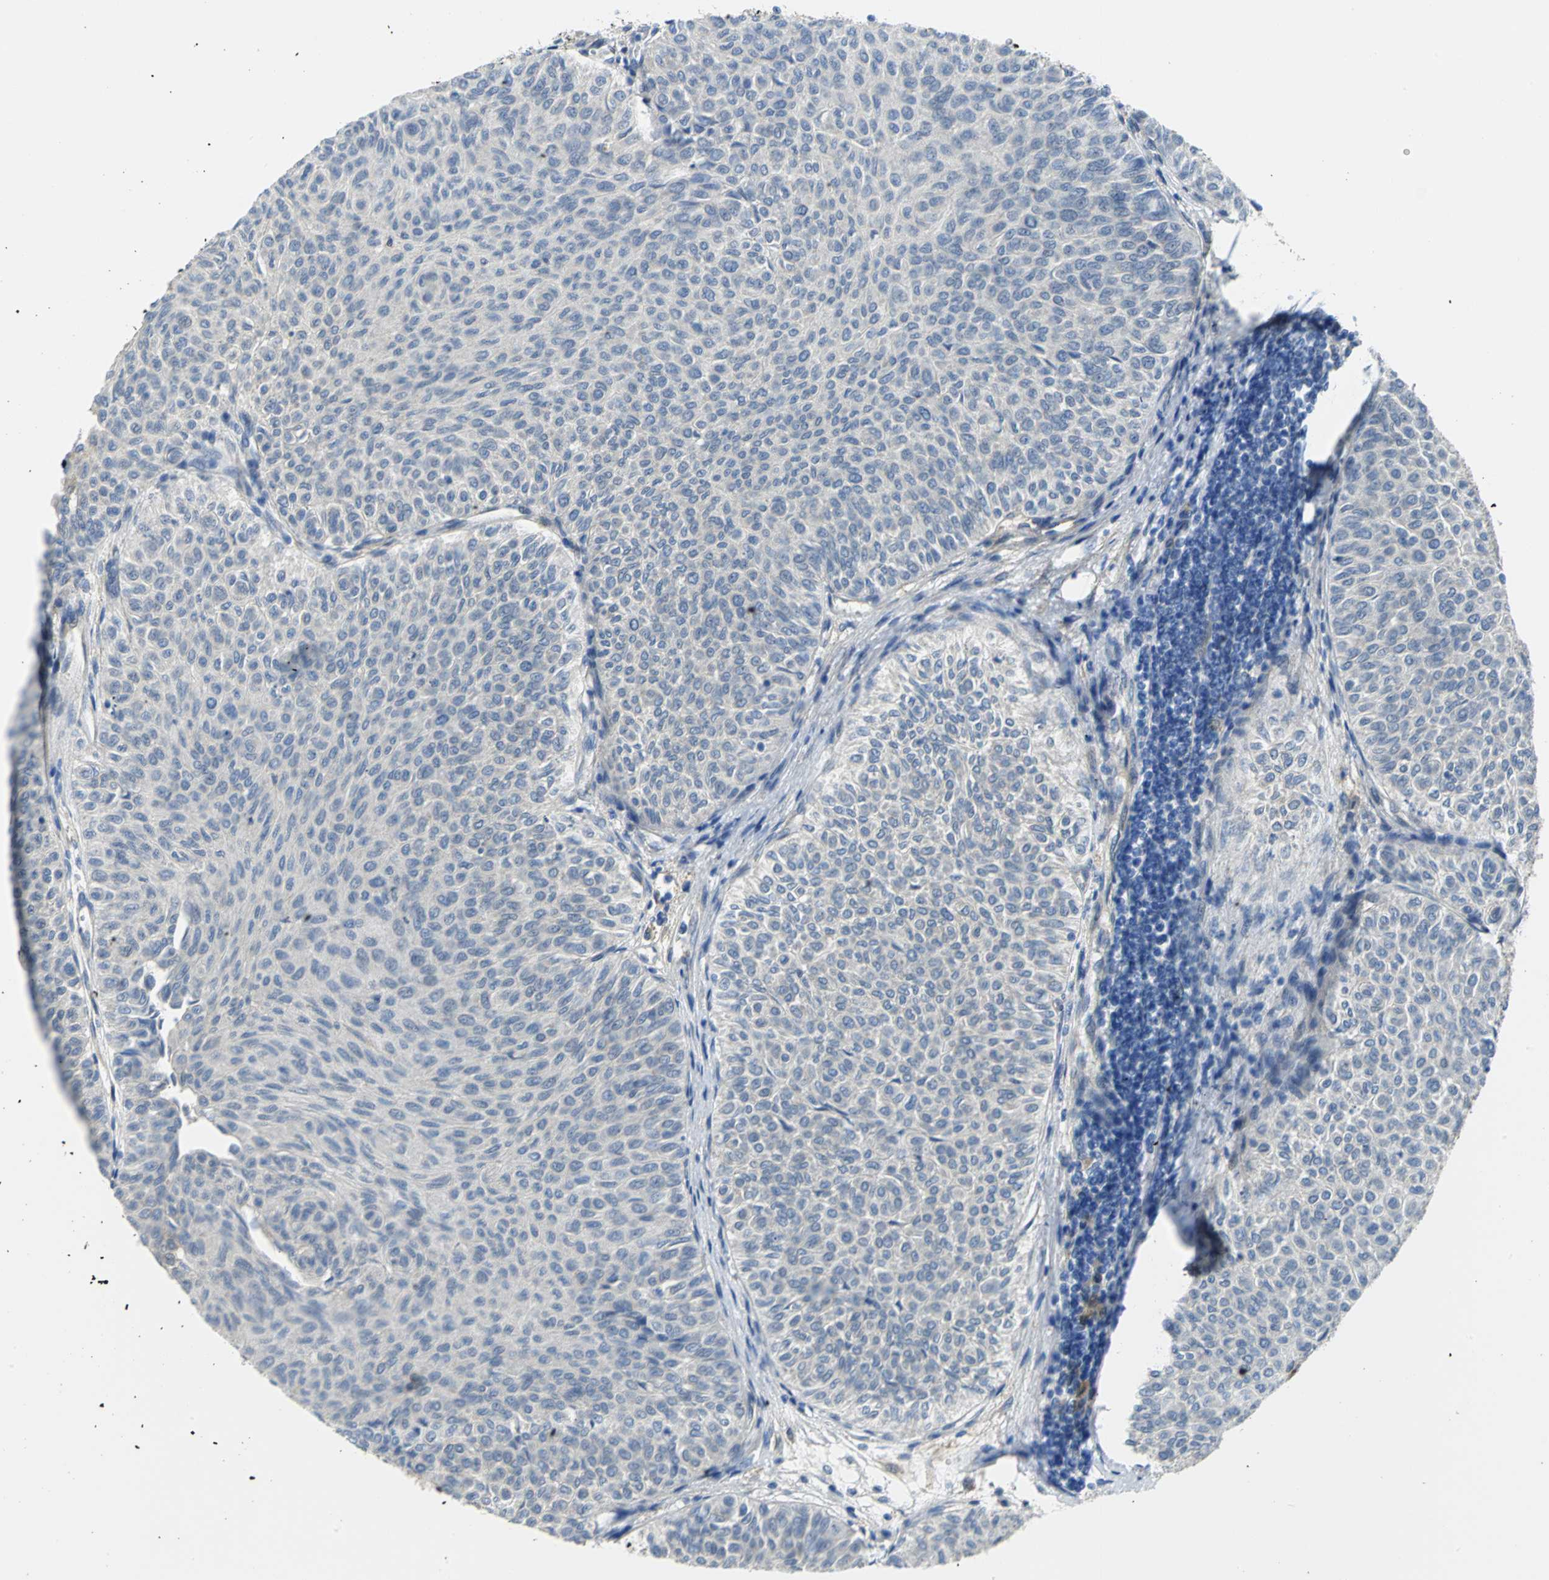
{"staining": {"intensity": "negative", "quantity": "none", "location": "none"}, "tissue": "urothelial cancer", "cell_type": "Tumor cells", "image_type": "cancer", "snomed": [{"axis": "morphology", "description": "Urothelial carcinoma, Low grade"}, {"axis": "topography", "description": "Urinary bladder"}], "caption": "Immunohistochemistry (IHC) micrograph of neoplastic tissue: human urothelial cancer stained with DAB exhibits no significant protein expression in tumor cells. (Immunohistochemistry, brightfield microscopy, high magnification).", "gene": "PGM3", "patient": {"sex": "male", "age": 78}}